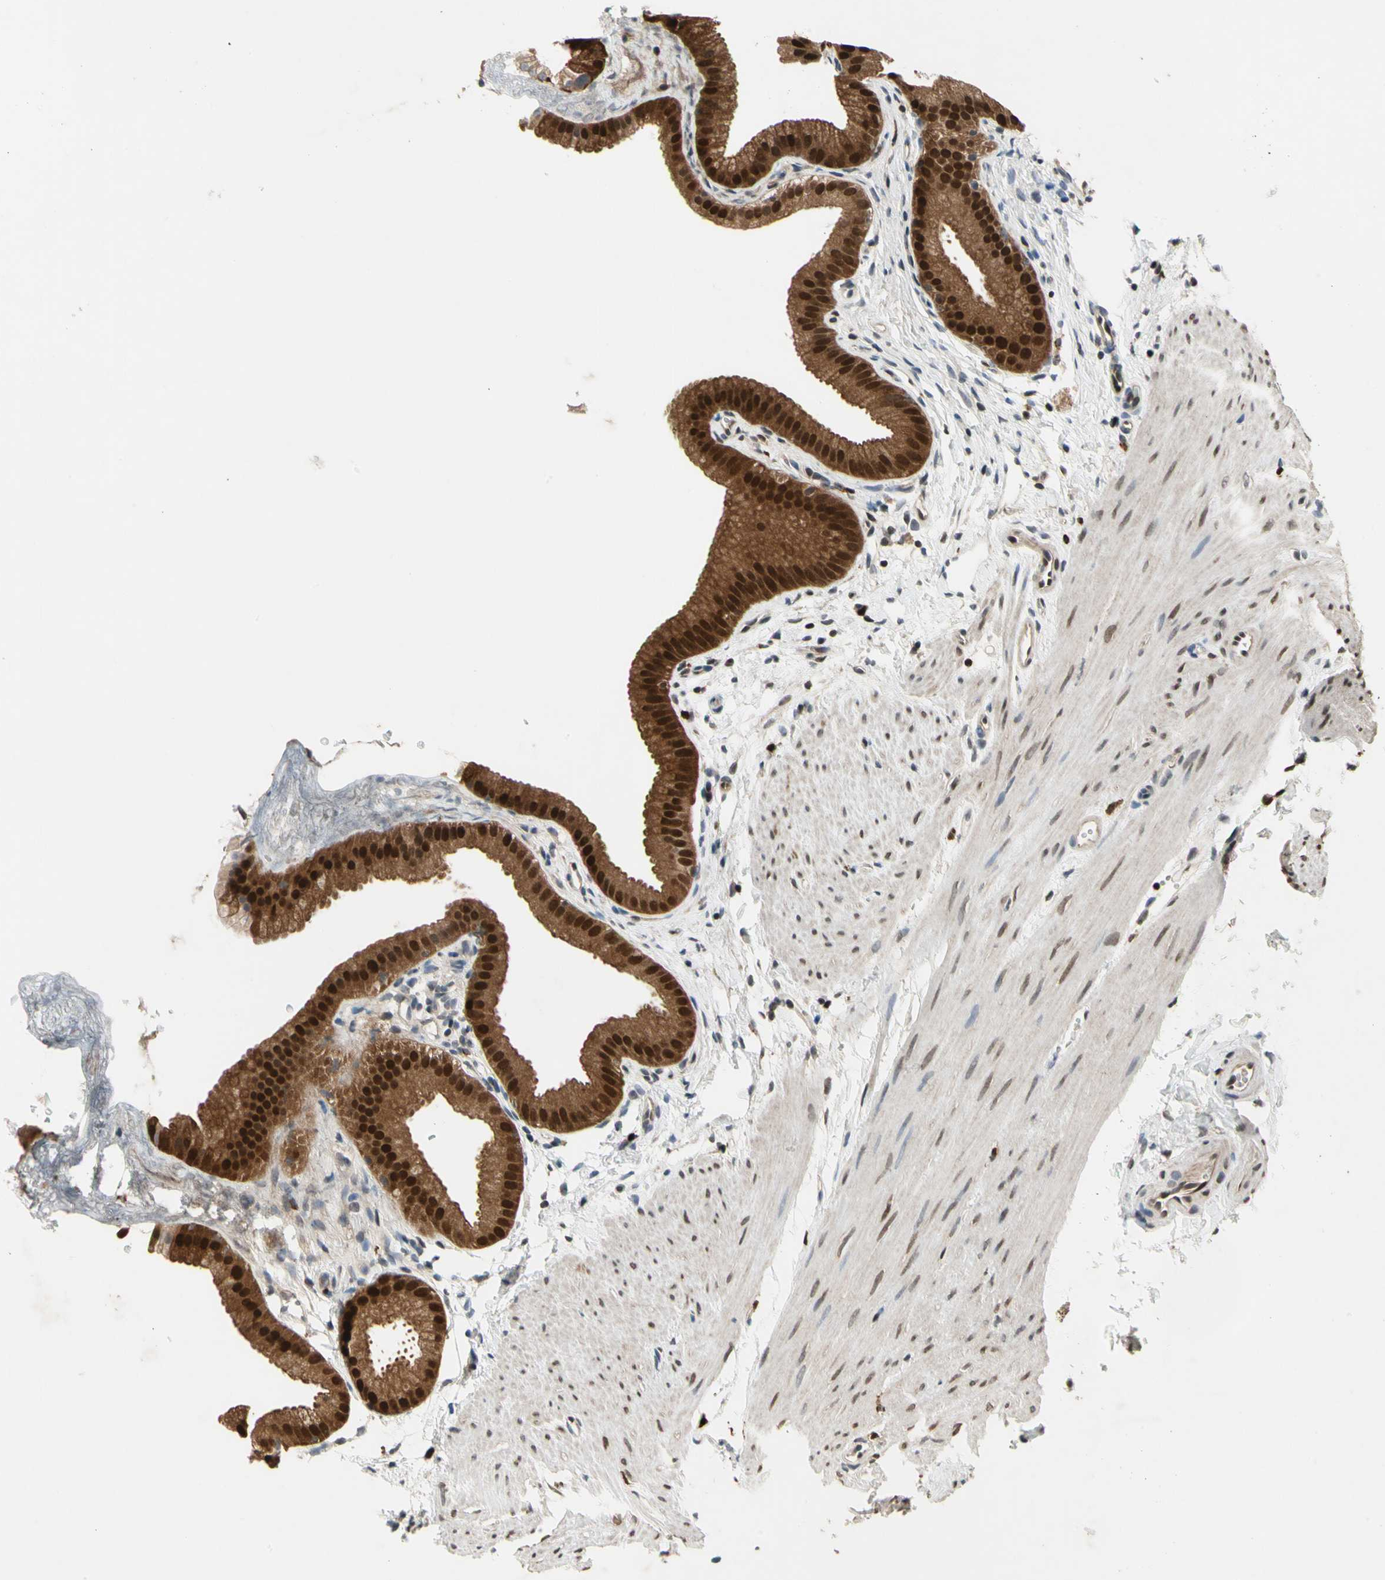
{"staining": {"intensity": "strong", "quantity": ">75%", "location": "cytoplasmic/membranous,nuclear"}, "tissue": "gallbladder", "cell_type": "Glandular cells", "image_type": "normal", "snomed": [{"axis": "morphology", "description": "Normal tissue, NOS"}, {"axis": "topography", "description": "Gallbladder"}], "caption": "Strong cytoplasmic/membranous,nuclear positivity is present in about >75% of glandular cells in normal gallbladder. Ihc stains the protein of interest in brown and the nuclei are stained blue.", "gene": "GSR", "patient": {"sex": "female", "age": 64}}